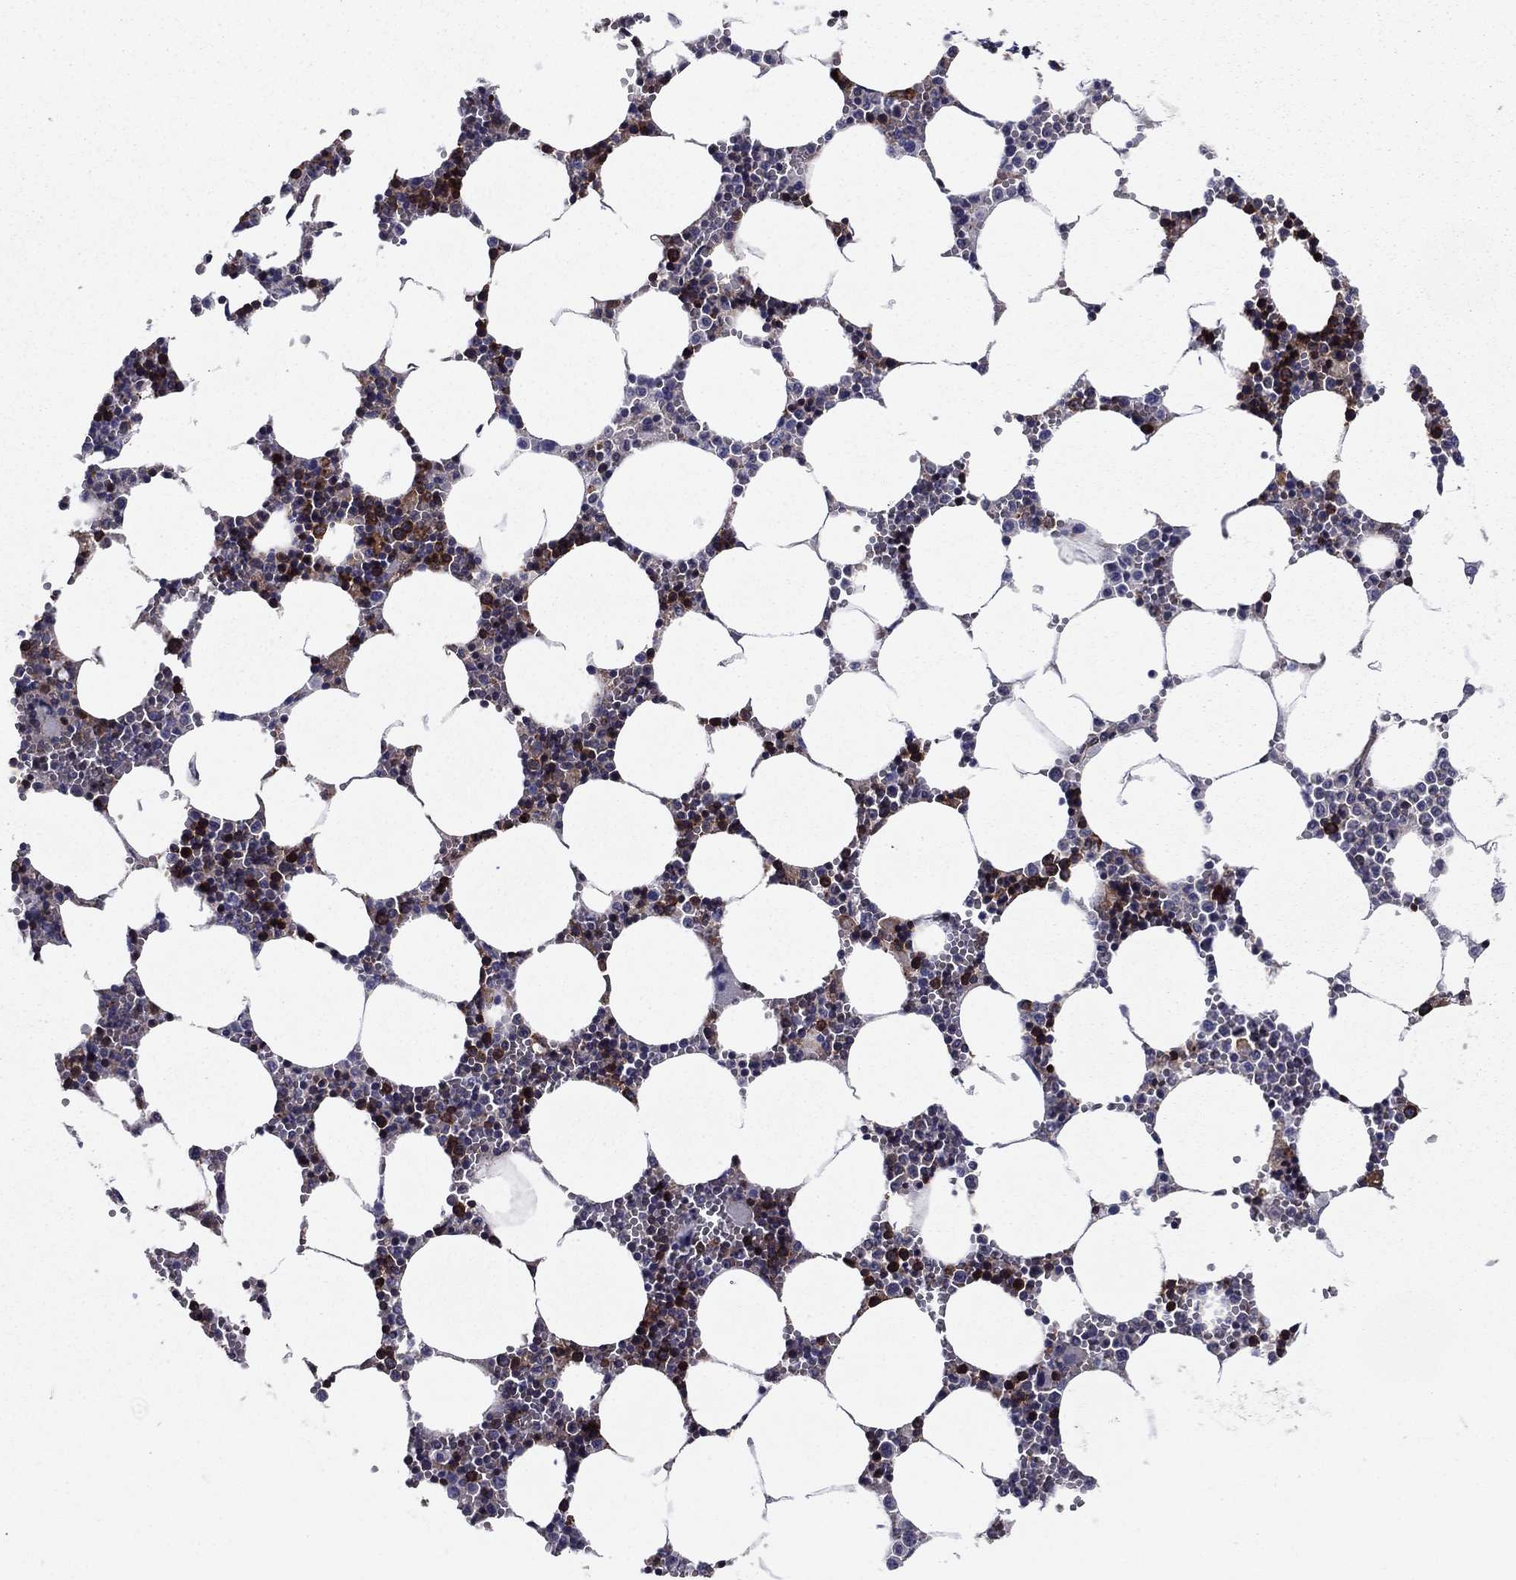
{"staining": {"intensity": "strong", "quantity": "25%-75%", "location": "cytoplasmic/membranous"}, "tissue": "bone marrow", "cell_type": "Hematopoietic cells", "image_type": "normal", "snomed": [{"axis": "morphology", "description": "Normal tissue, NOS"}, {"axis": "topography", "description": "Bone marrow"}], "caption": "Hematopoietic cells reveal strong cytoplasmic/membranous positivity in about 25%-75% of cells in unremarkable bone marrow.", "gene": "EHBP1L1", "patient": {"sex": "female", "age": 64}}